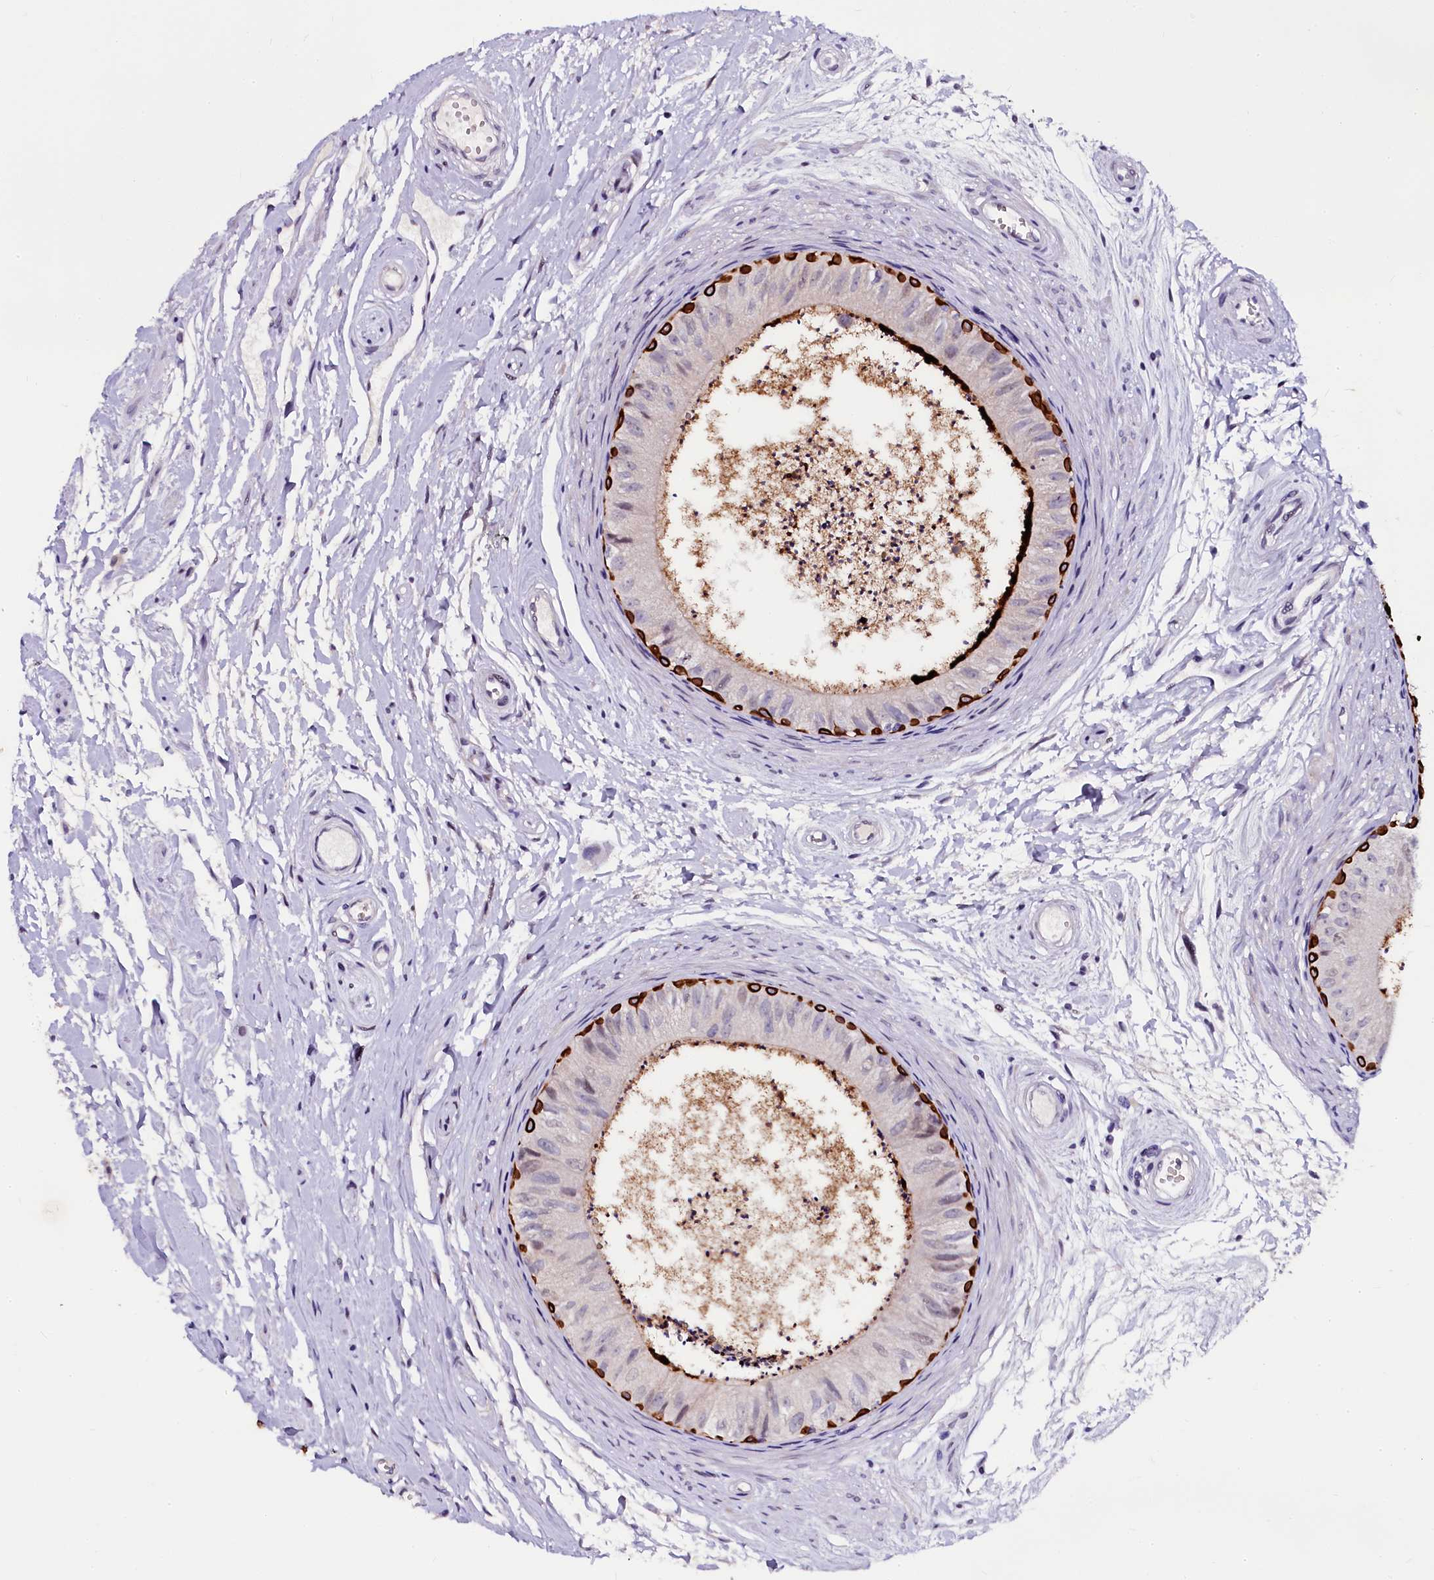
{"staining": {"intensity": "strong", "quantity": "<25%", "location": "cytoplasmic/membranous"}, "tissue": "epididymis", "cell_type": "Glandular cells", "image_type": "normal", "snomed": [{"axis": "morphology", "description": "Normal tissue, NOS"}, {"axis": "topography", "description": "Epididymis"}], "caption": "Epididymis was stained to show a protein in brown. There is medium levels of strong cytoplasmic/membranous staining in approximately <25% of glandular cells.", "gene": "CTDSPL2", "patient": {"sex": "male", "age": 56}}